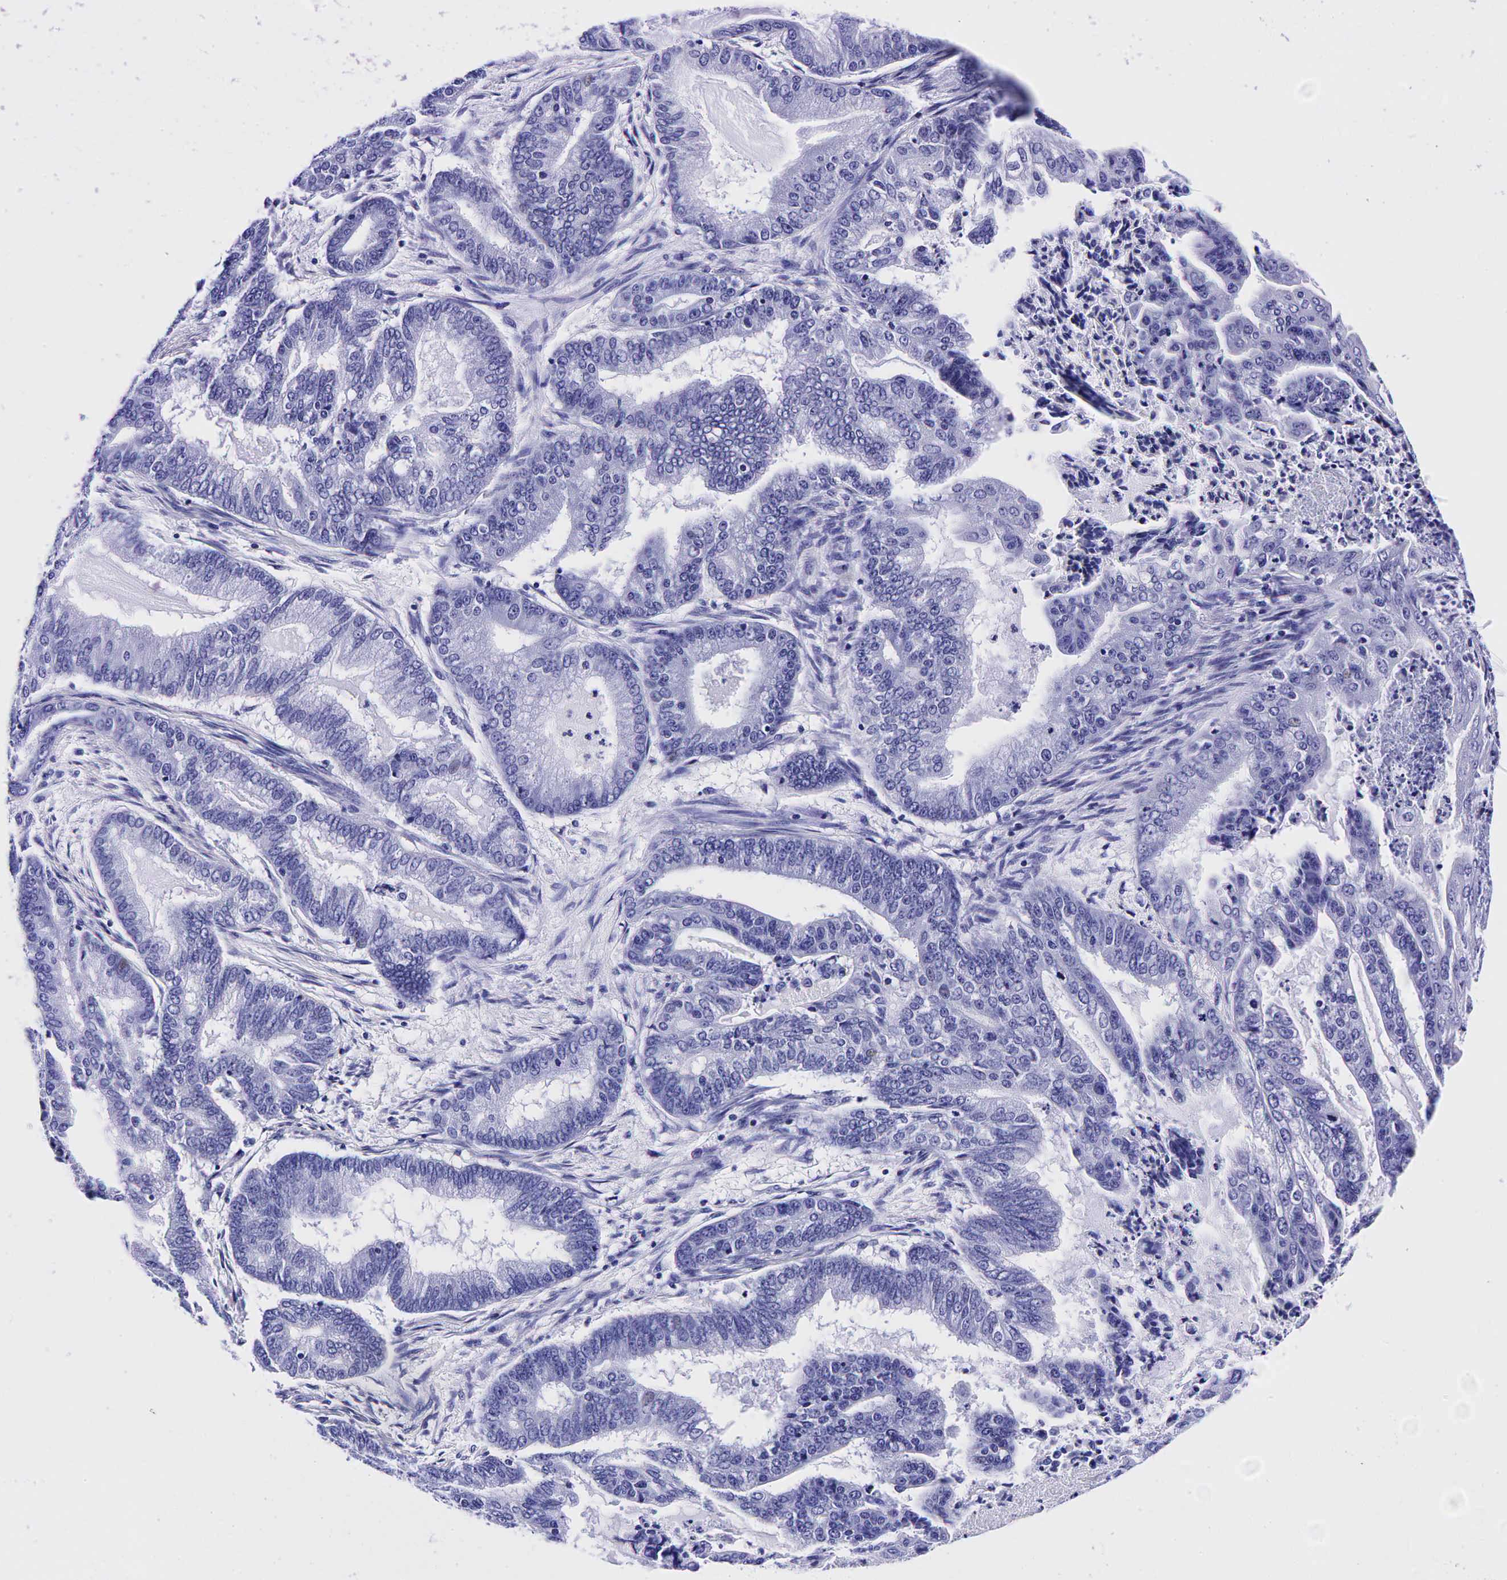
{"staining": {"intensity": "negative", "quantity": "none", "location": "none"}, "tissue": "endometrial cancer", "cell_type": "Tumor cells", "image_type": "cancer", "snomed": [{"axis": "morphology", "description": "Adenocarcinoma, NOS"}, {"axis": "topography", "description": "Endometrium"}], "caption": "Adenocarcinoma (endometrial) was stained to show a protein in brown. There is no significant staining in tumor cells.", "gene": "GCG", "patient": {"sex": "female", "age": 63}}